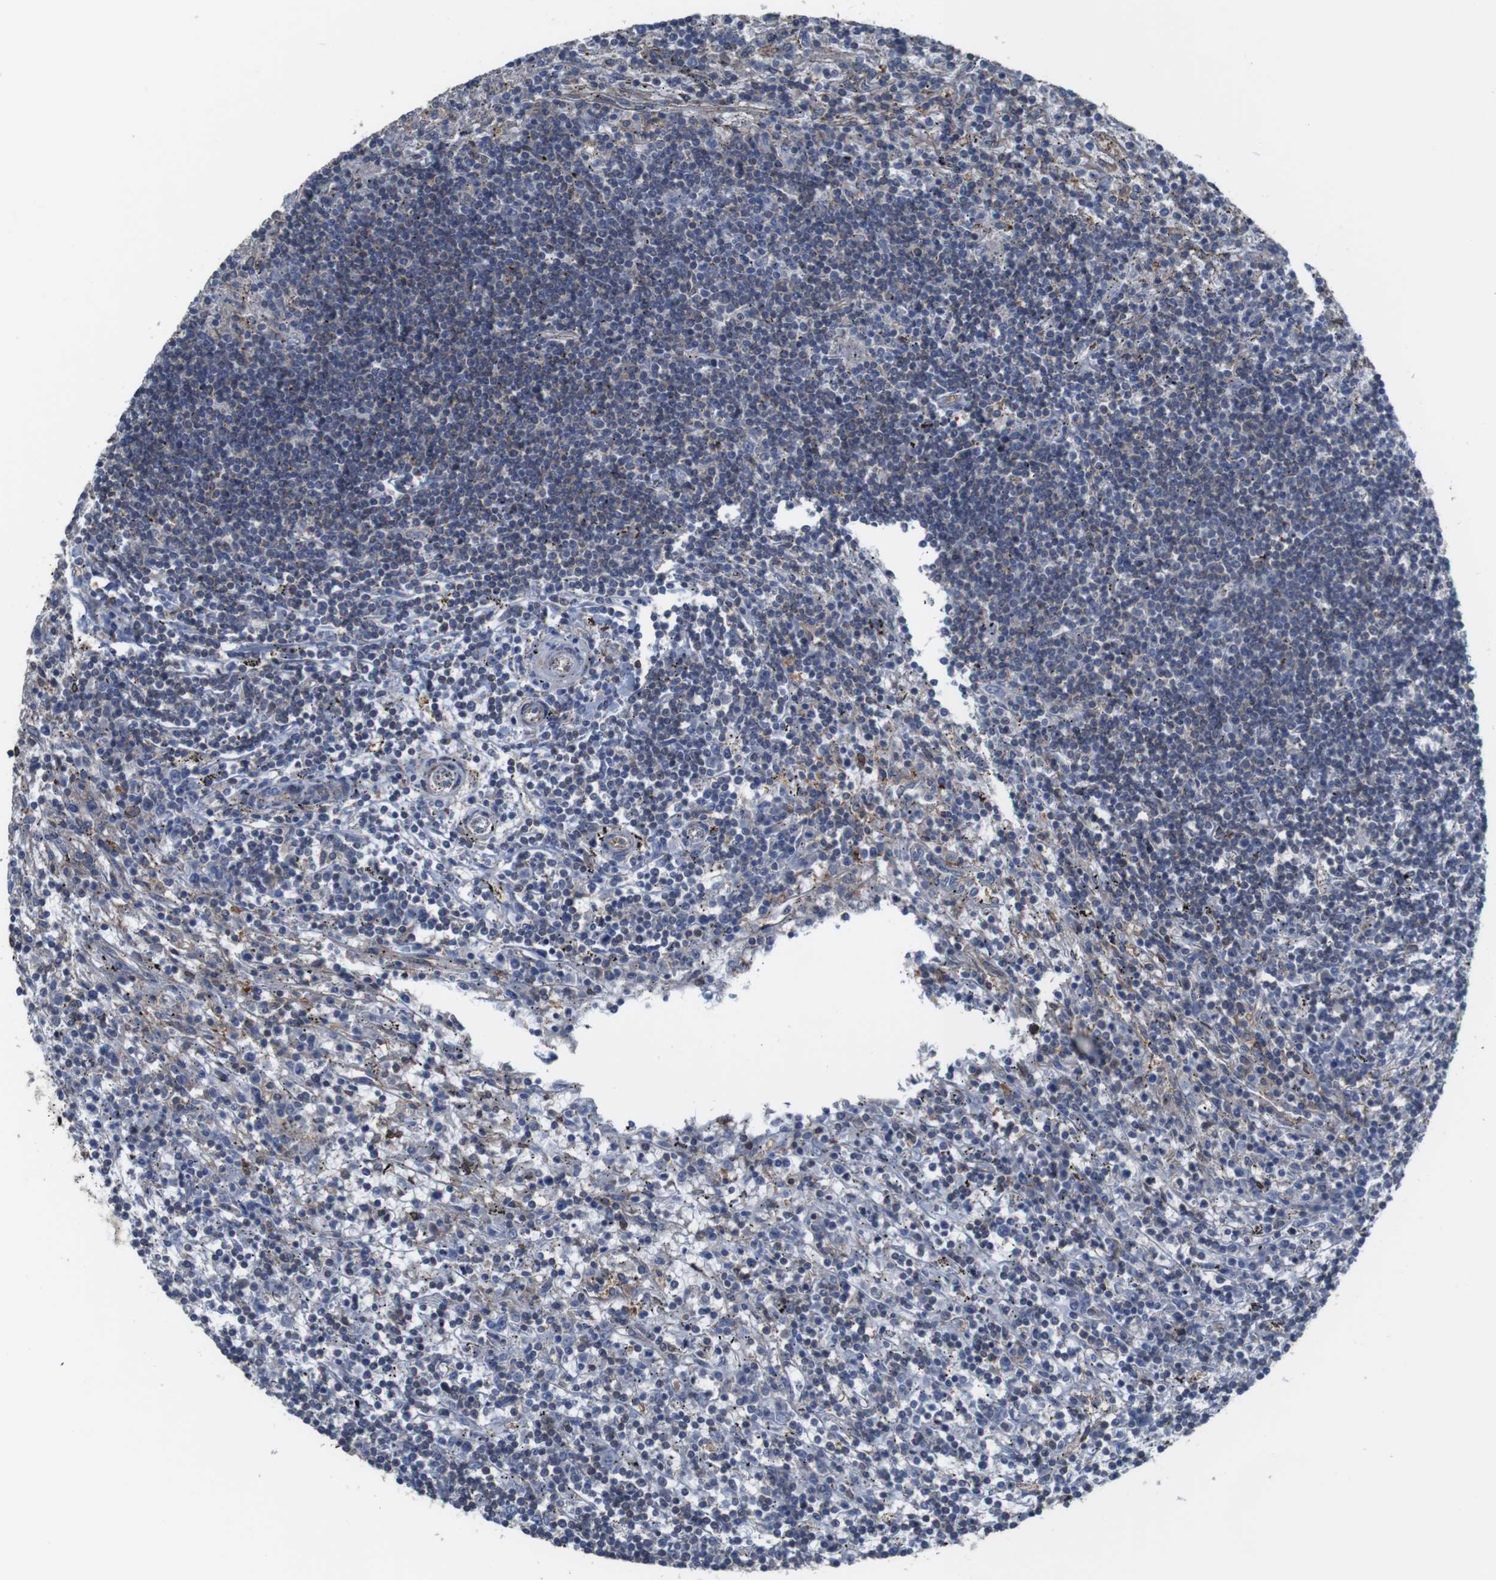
{"staining": {"intensity": "negative", "quantity": "none", "location": "none"}, "tissue": "lymphoma", "cell_type": "Tumor cells", "image_type": "cancer", "snomed": [{"axis": "morphology", "description": "Malignant lymphoma, non-Hodgkin's type, Low grade"}, {"axis": "topography", "description": "Spleen"}], "caption": "Malignant lymphoma, non-Hodgkin's type (low-grade) was stained to show a protein in brown. There is no significant positivity in tumor cells.", "gene": "PCOLCE2", "patient": {"sex": "male", "age": 76}}